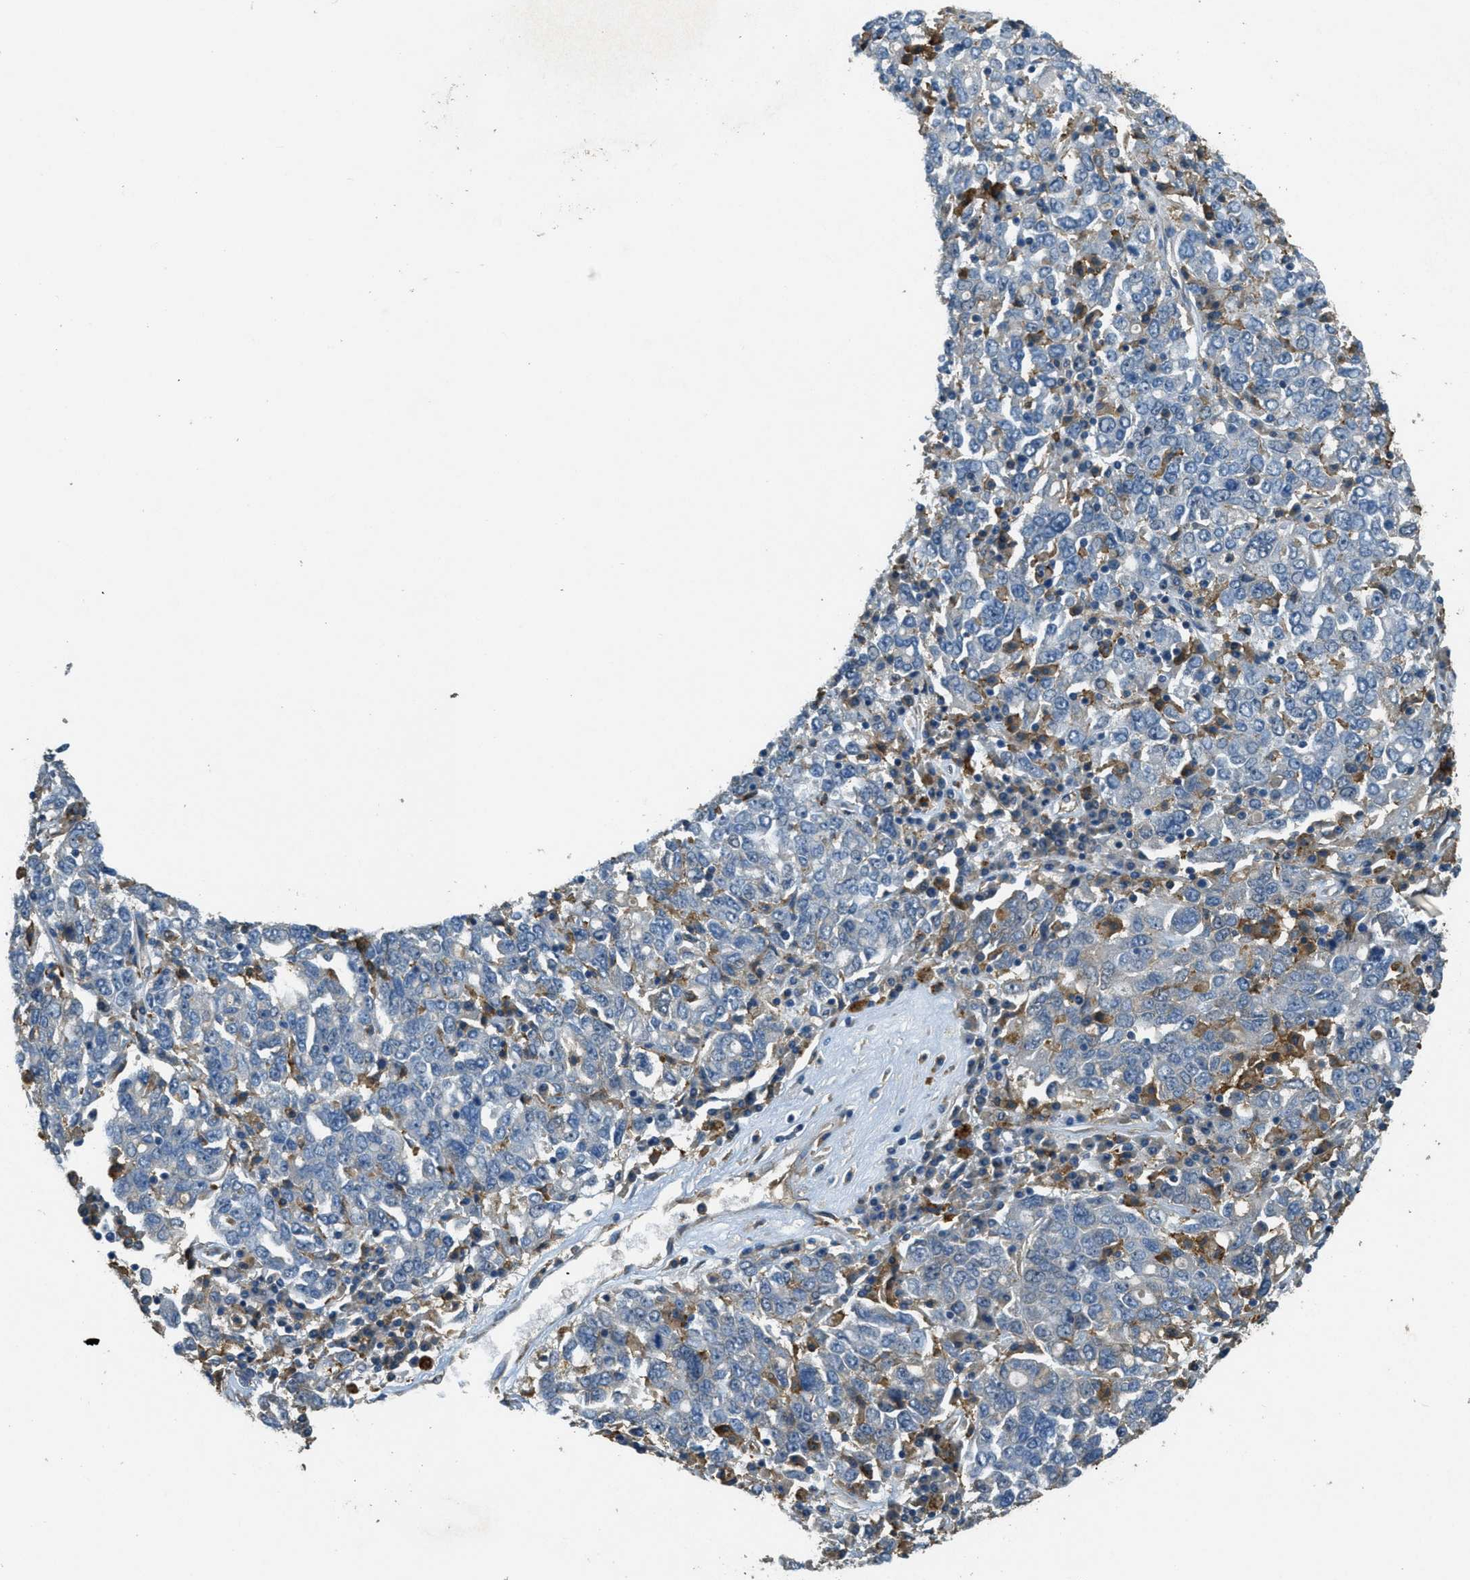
{"staining": {"intensity": "negative", "quantity": "none", "location": "none"}, "tissue": "ovarian cancer", "cell_type": "Tumor cells", "image_type": "cancer", "snomed": [{"axis": "morphology", "description": "Carcinoma, endometroid"}, {"axis": "topography", "description": "Ovary"}], "caption": "Immunohistochemical staining of human ovarian cancer (endometroid carcinoma) demonstrates no significant positivity in tumor cells.", "gene": "OSMR", "patient": {"sex": "female", "age": 62}}